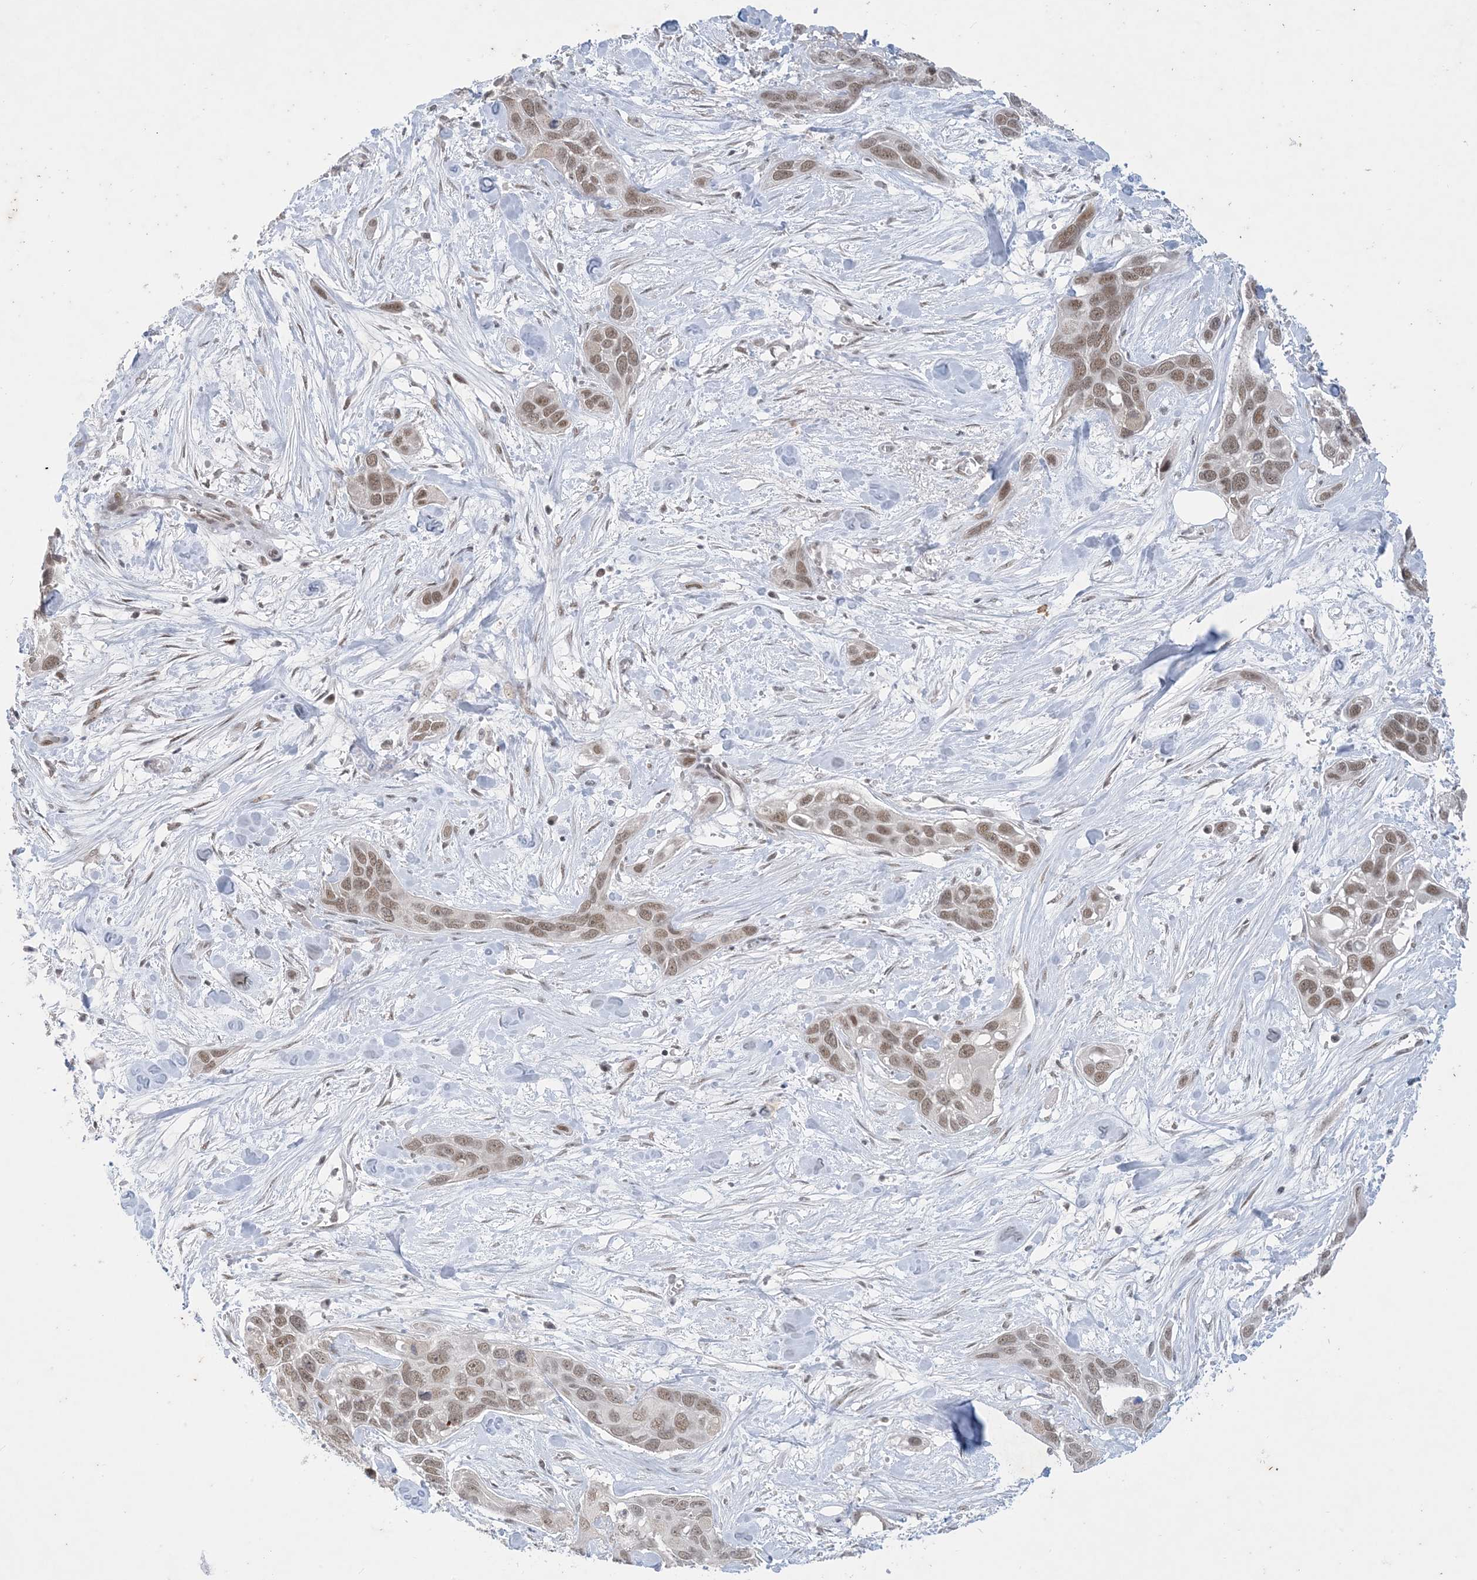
{"staining": {"intensity": "weak", "quantity": ">75%", "location": "nuclear"}, "tissue": "pancreatic cancer", "cell_type": "Tumor cells", "image_type": "cancer", "snomed": [{"axis": "morphology", "description": "Adenocarcinoma, NOS"}, {"axis": "topography", "description": "Pancreas"}], "caption": "A brown stain shows weak nuclear positivity of a protein in human pancreatic cancer tumor cells. (DAB (3,3'-diaminobenzidine) IHC with brightfield microscopy, high magnification).", "gene": "ZNF674", "patient": {"sex": "female", "age": 60}}